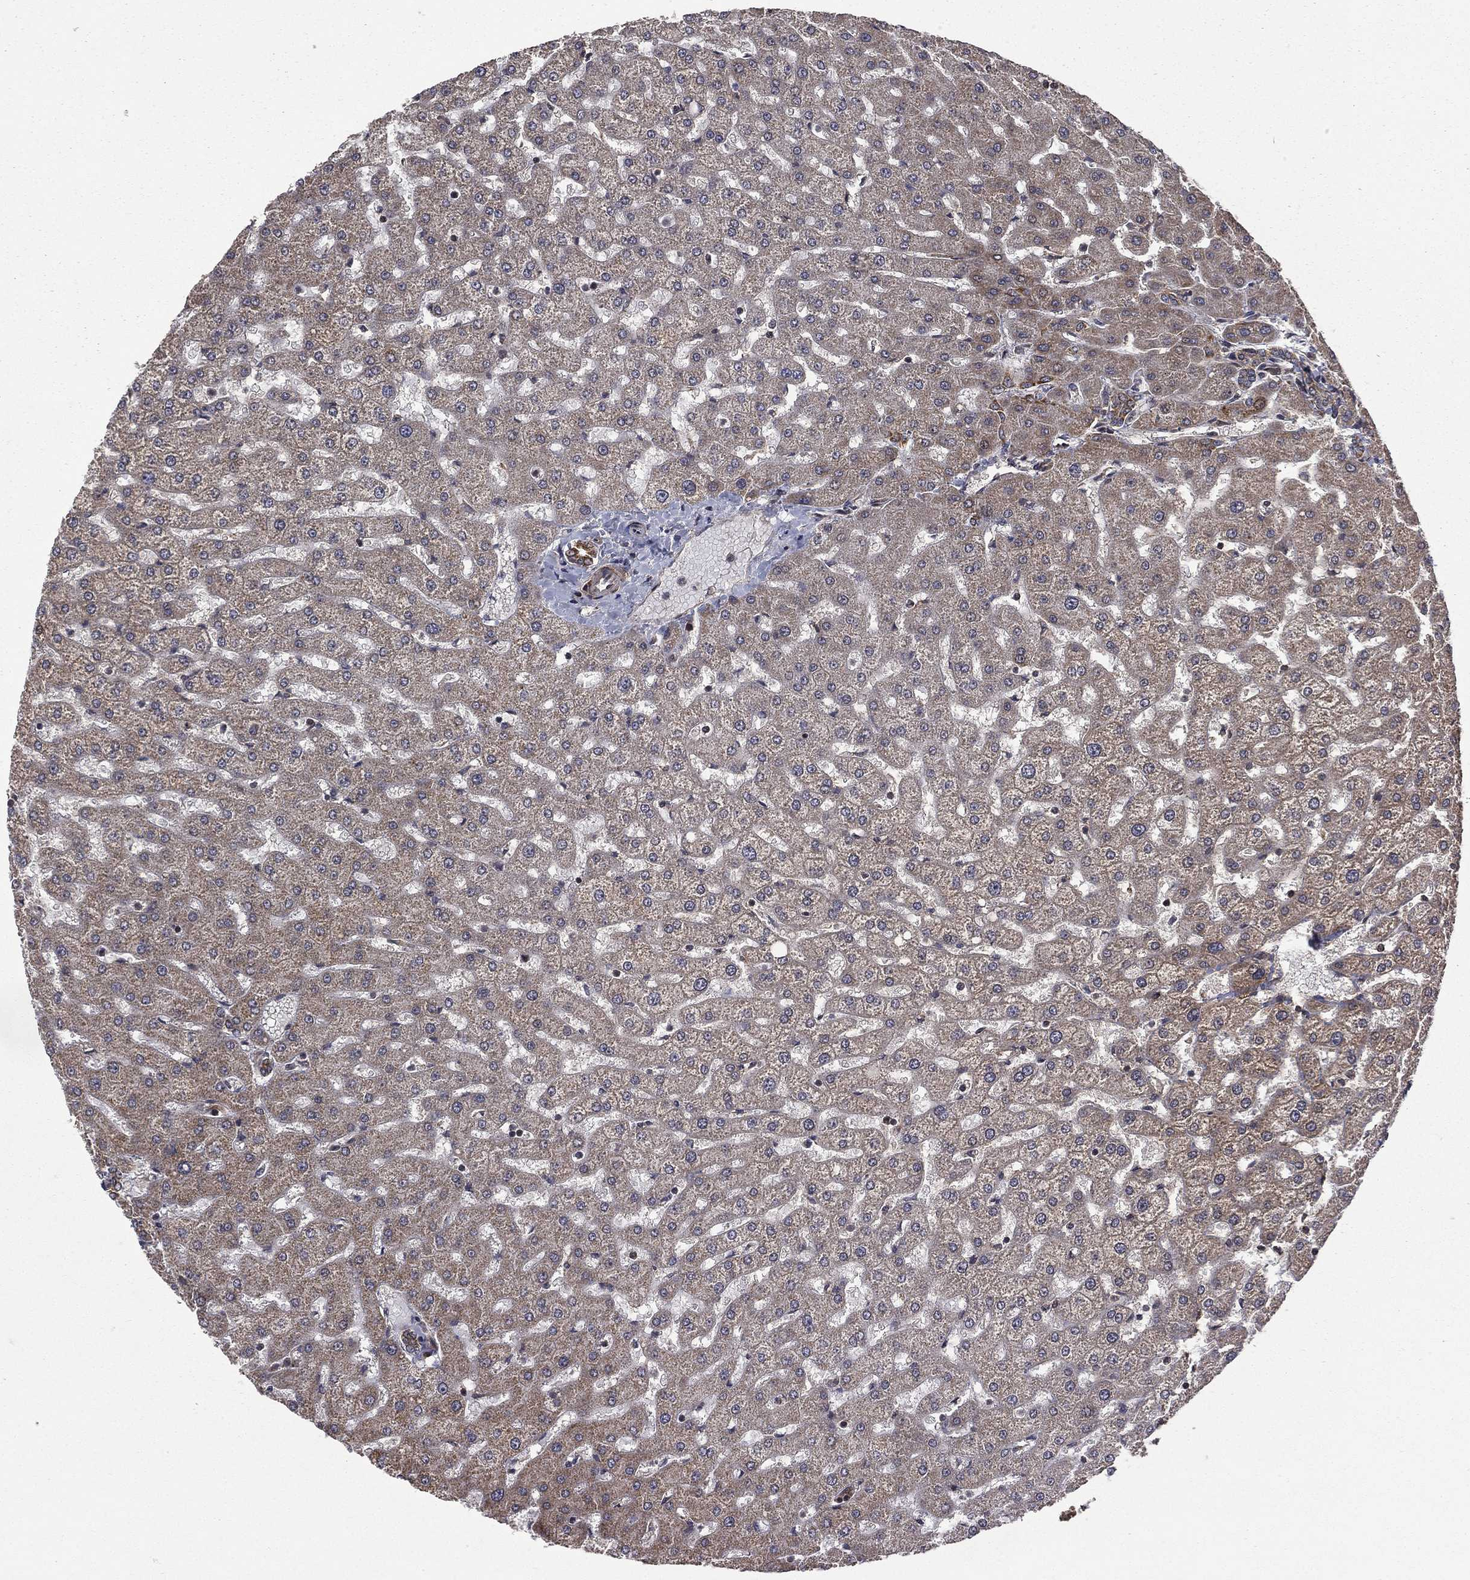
{"staining": {"intensity": "moderate", "quantity": ">75%", "location": "cytoplasmic/membranous"}, "tissue": "liver", "cell_type": "Cholangiocytes", "image_type": "normal", "snomed": [{"axis": "morphology", "description": "Normal tissue, NOS"}, {"axis": "topography", "description": "Liver"}], "caption": "A histopathology image showing moderate cytoplasmic/membranous staining in approximately >75% of cholangiocytes in benign liver, as visualized by brown immunohistochemical staining.", "gene": "GIMAP6", "patient": {"sex": "female", "age": 50}}